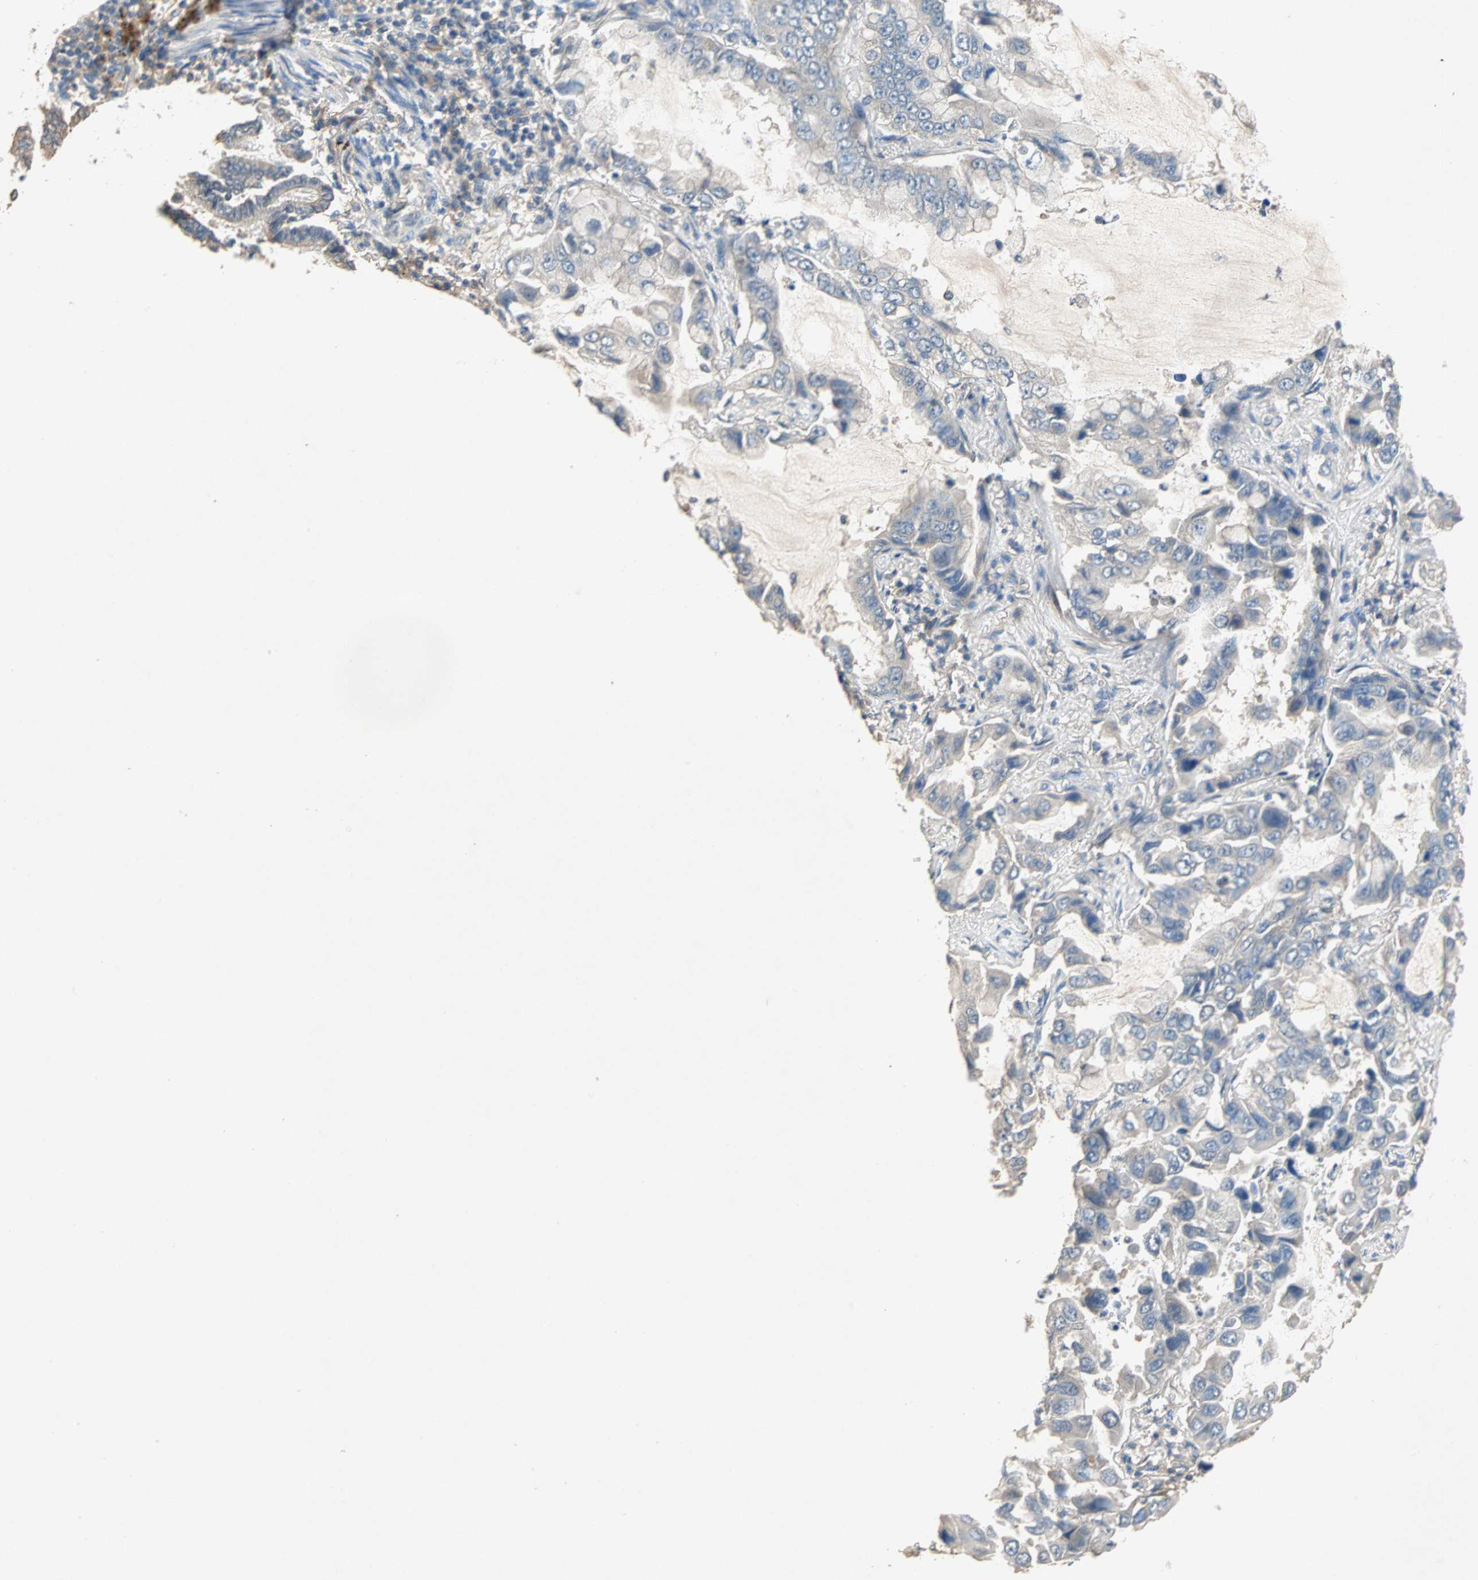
{"staining": {"intensity": "weak", "quantity": "<25%", "location": "cytoplasmic/membranous"}, "tissue": "lung cancer", "cell_type": "Tumor cells", "image_type": "cancer", "snomed": [{"axis": "morphology", "description": "Adenocarcinoma, NOS"}, {"axis": "topography", "description": "Lung"}], "caption": "Tumor cells show no significant positivity in lung cancer.", "gene": "ADAP1", "patient": {"sex": "male", "age": 64}}